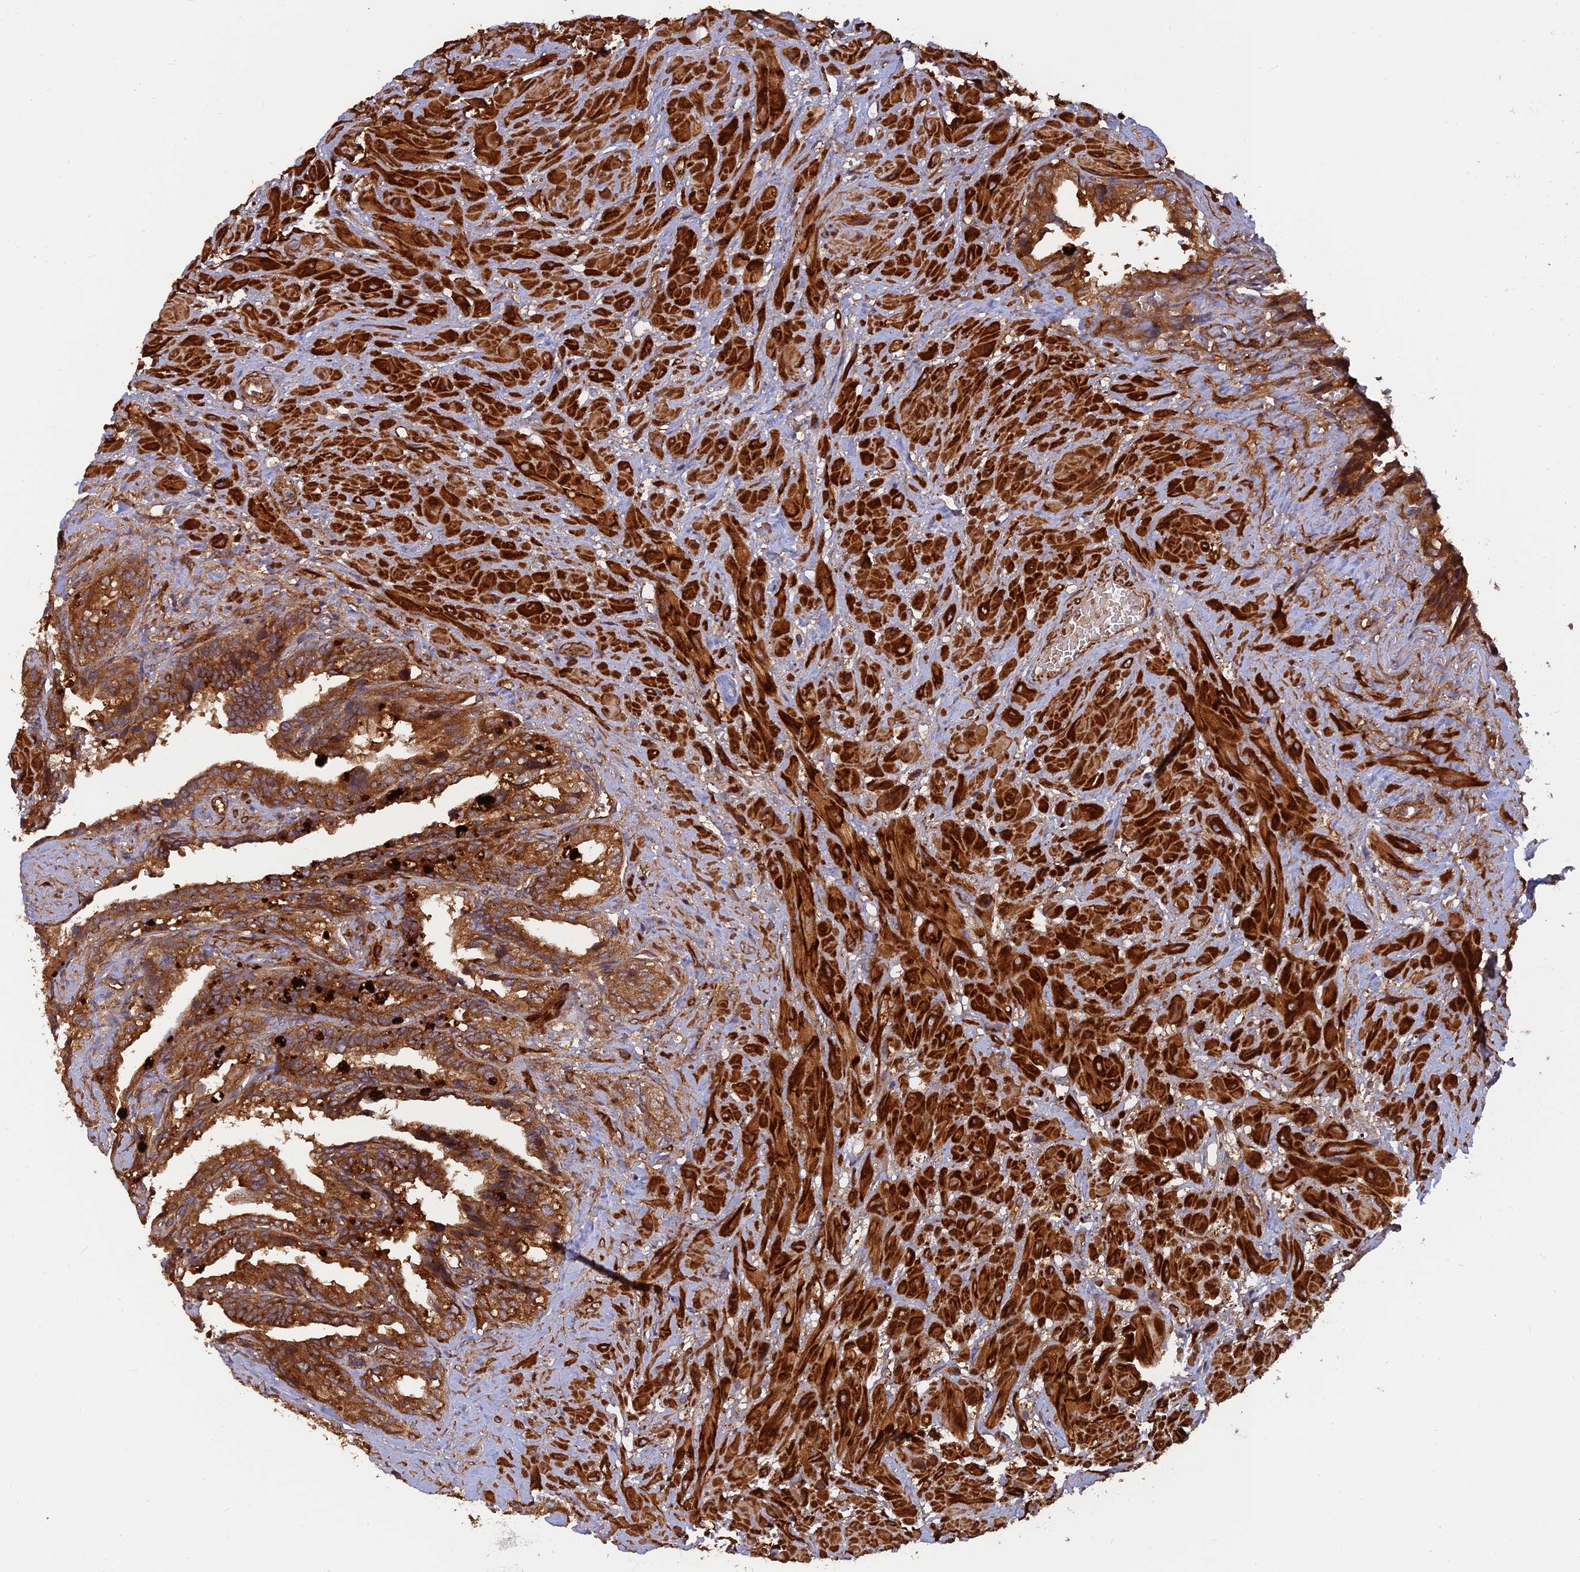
{"staining": {"intensity": "strong", "quantity": ">75%", "location": "cytoplasmic/membranous"}, "tissue": "seminal vesicle", "cell_type": "Glandular cells", "image_type": "normal", "snomed": [{"axis": "morphology", "description": "Normal tissue, NOS"}, {"axis": "topography", "description": "Seminal veicle"}, {"axis": "topography", "description": "Peripheral nerve tissue"}], "caption": "Seminal vesicle stained for a protein (brown) shows strong cytoplasmic/membranous positive staining in about >75% of glandular cells.", "gene": "RELCH", "patient": {"sex": "male", "age": 60}}